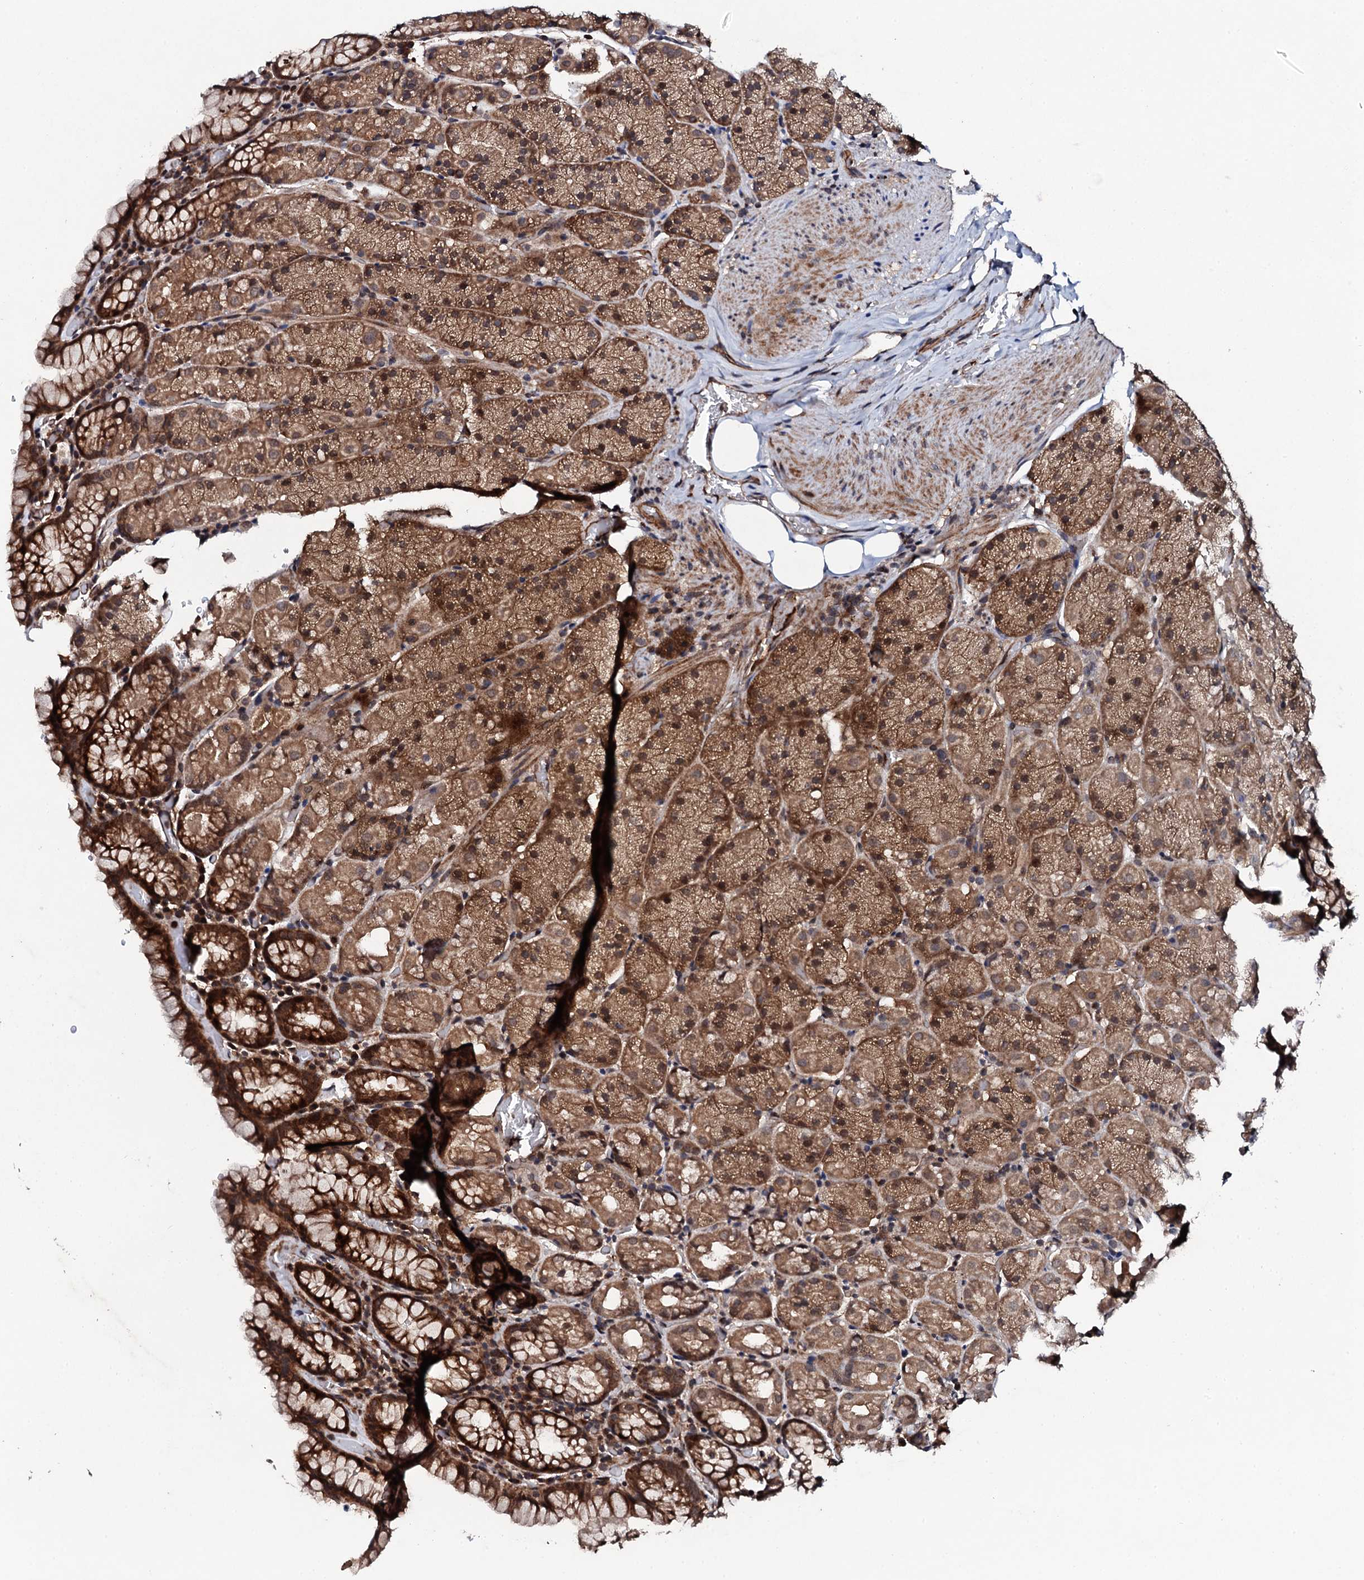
{"staining": {"intensity": "strong", "quantity": ">75%", "location": "cytoplasmic/membranous,nuclear"}, "tissue": "stomach", "cell_type": "Glandular cells", "image_type": "normal", "snomed": [{"axis": "morphology", "description": "Normal tissue, NOS"}, {"axis": "topography", "description": "Stomach, upper"}, {"axis": "topography", "description": "Stomach, lower"}], "caption": "The photomicrograph demonstrates a brown stain indicating the presence of a protein in the cytoplasmic/membranous,nuclear of glandular cells in stomach.", "gene": "FAM111A", "patient": {"sex": "male", "age": 80}}